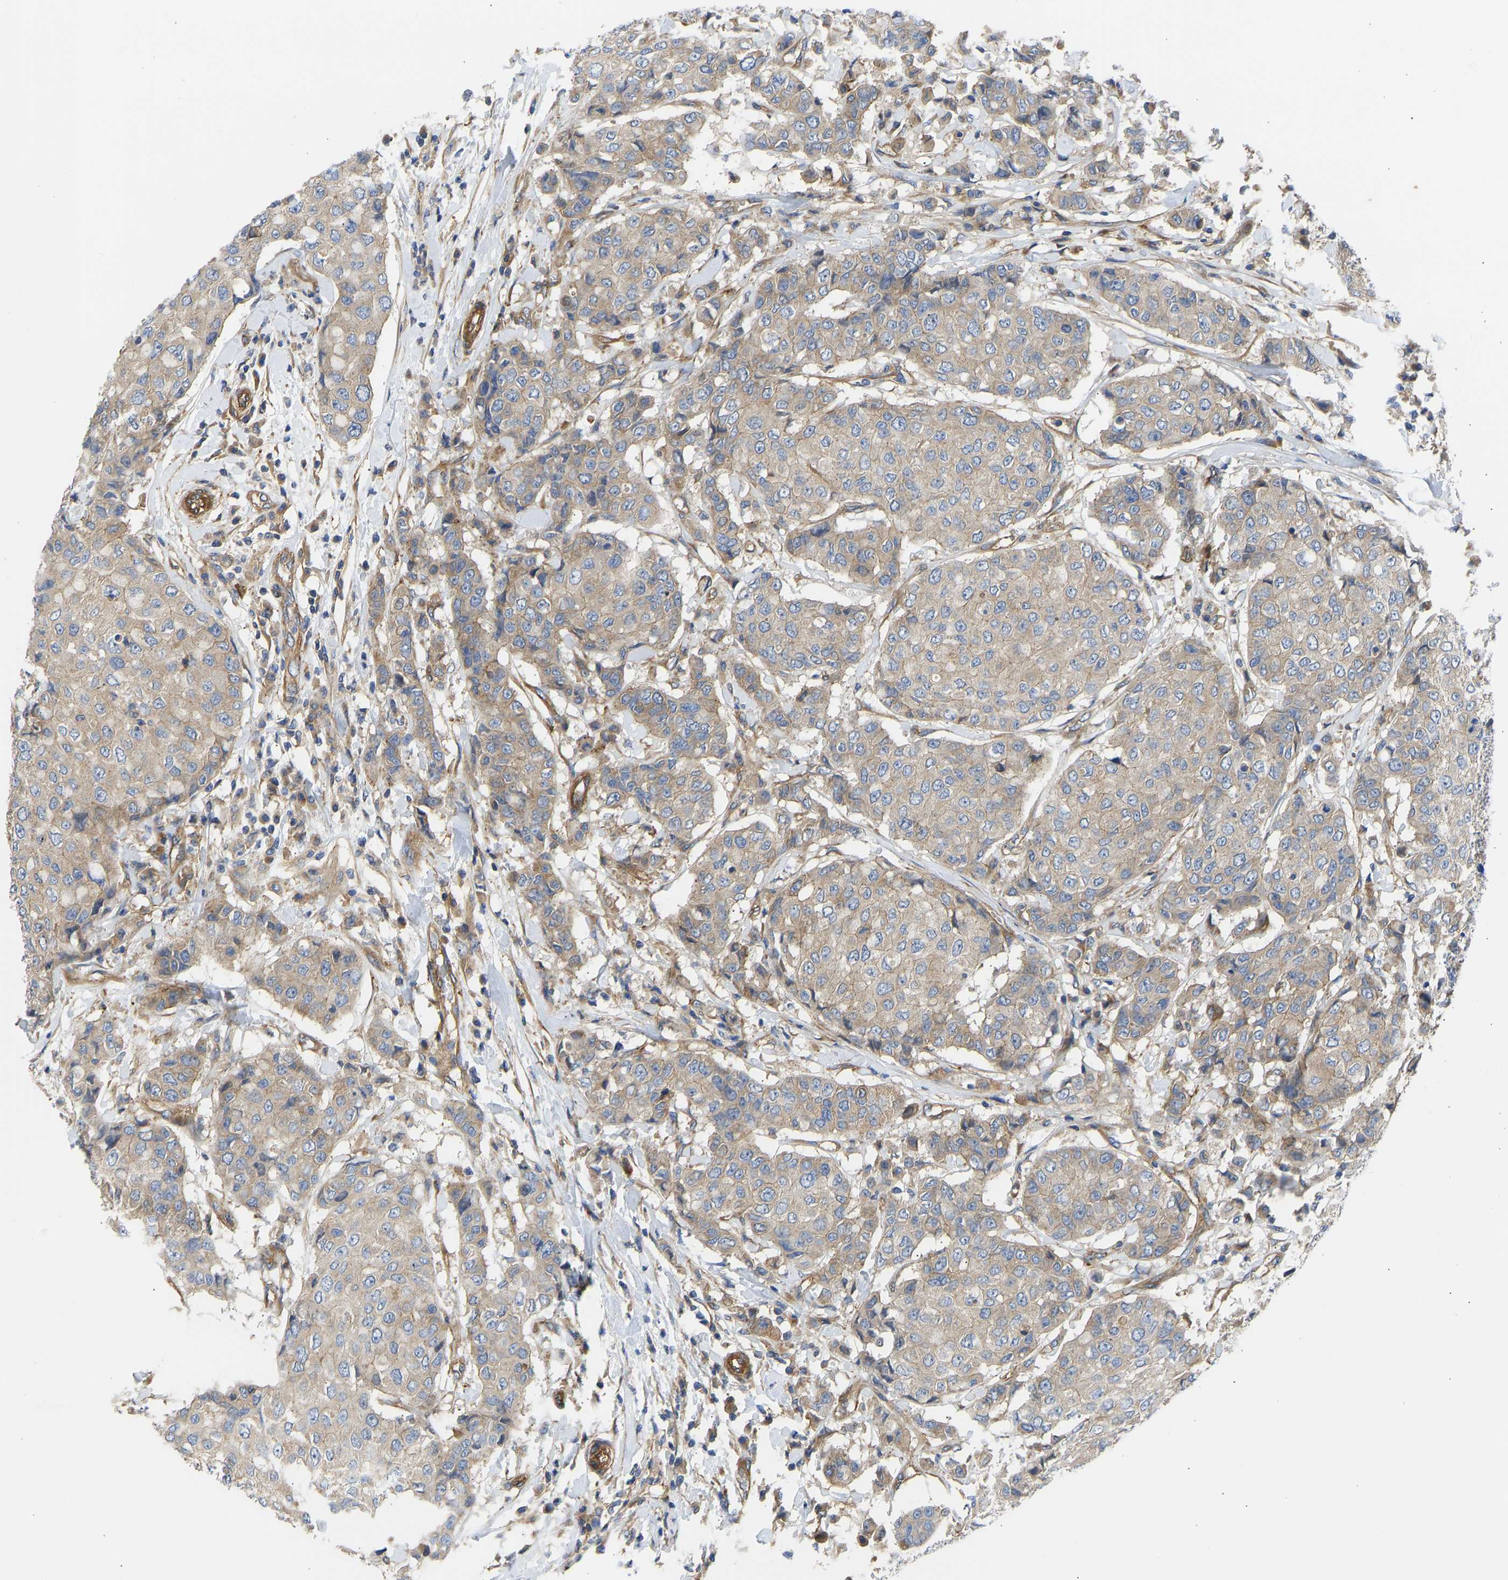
{"staining": {"intensity": "weak", "quantity": ">75%", "location": "cytoplasmic/membranous"}, "tissue": "breast cancer", "cell_type": "Tumor cells", "image_type": "cancer", "snomed": [{"axis": "morphology", "description": "Duct carcinoma"}, {"axis": "topography", "description": "Breast"}], "caption": "IHC (DAB) staining of breast cancer (infiltrating ductal carcinoma) displays weak cytoplasmic/membranous protein positivity in approximately >75% of tumor cells. Using DAB (3,3'-diaminobenzidine) (brown) and hematoxylin (blue) stains, captured at high magnification using brightfield microscopy.", "gene": "MYO1C", "patient": {"sex": "female", "age": 27}}